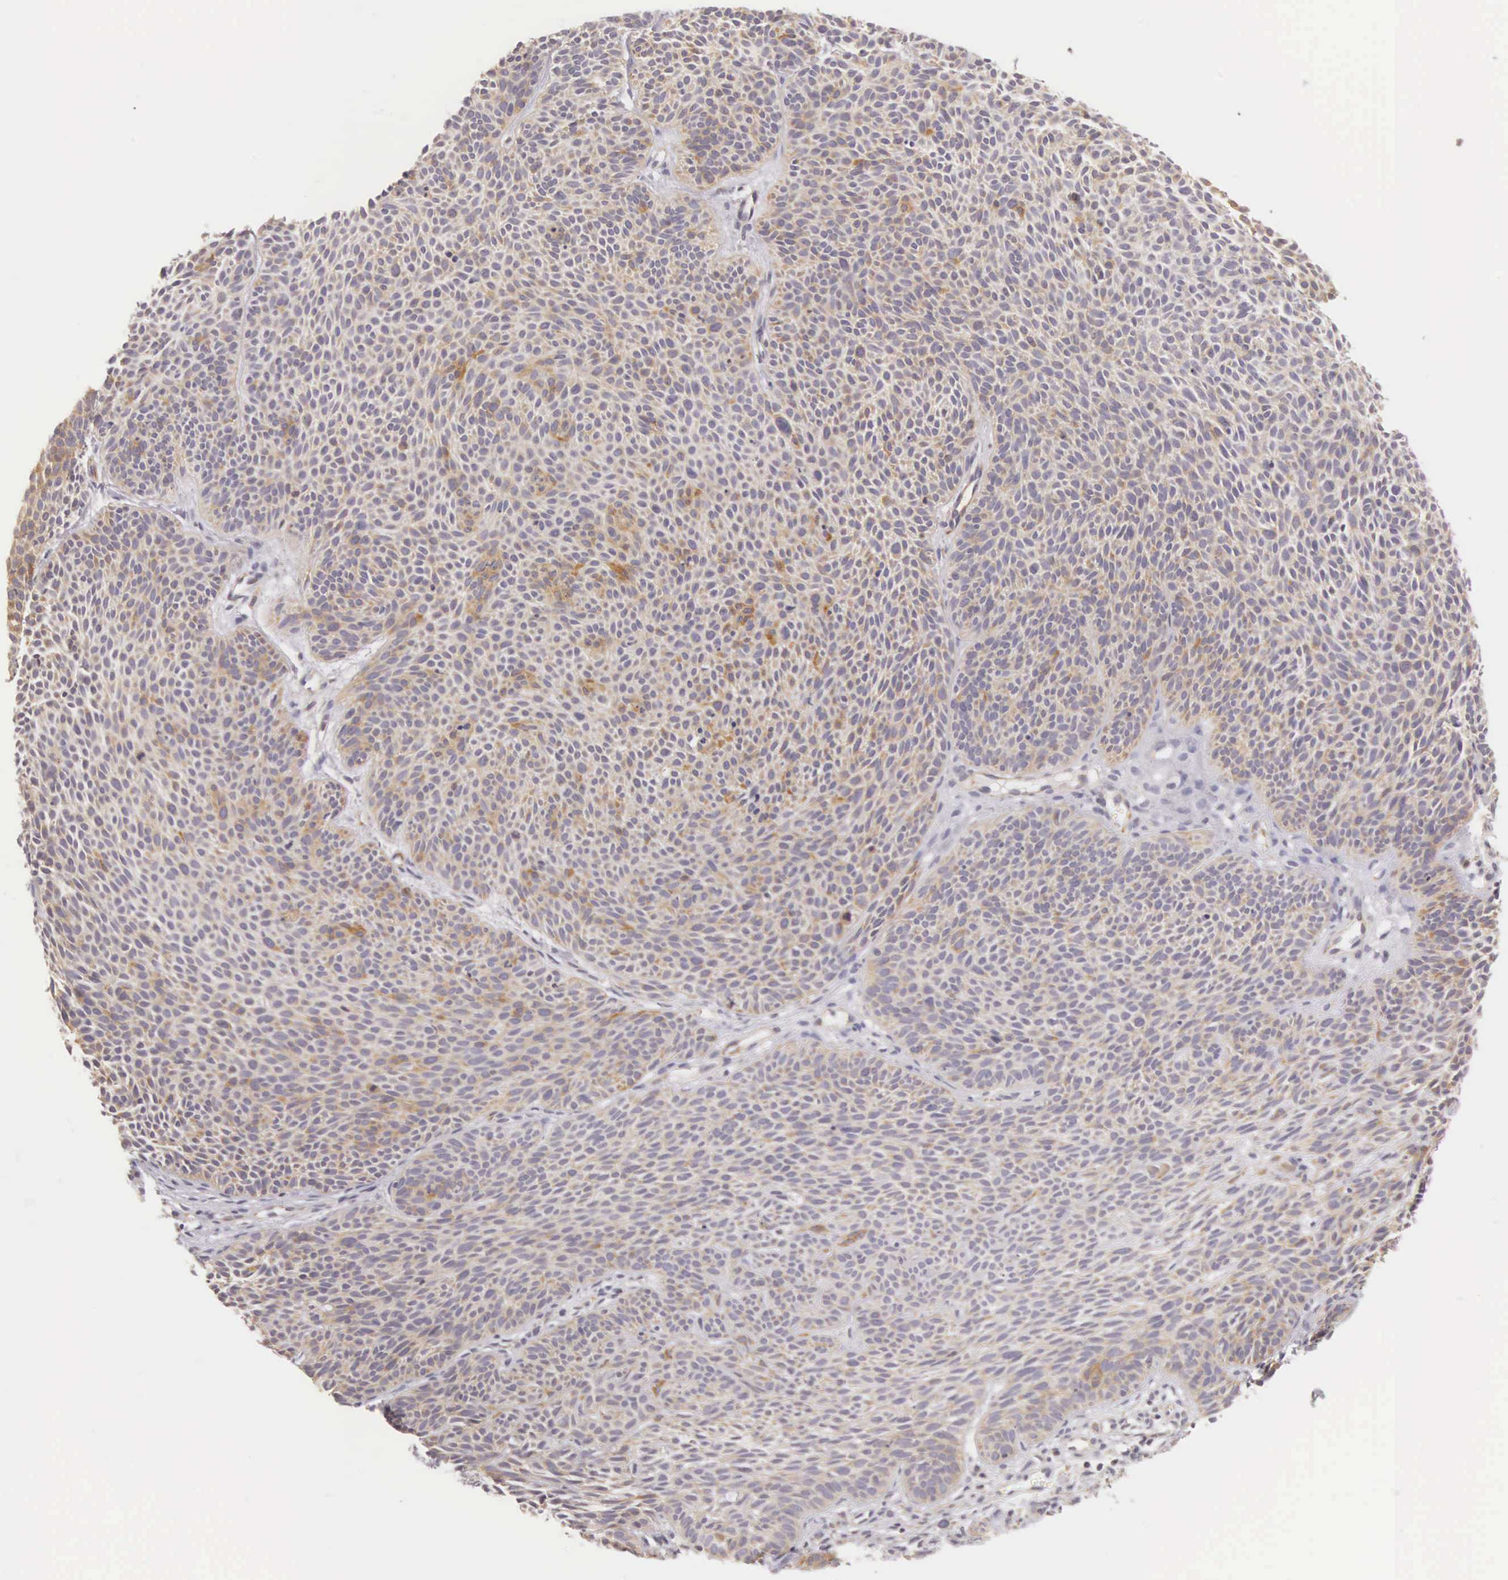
{"staining": {"intensity": "weak", "quantity": "25%-75%", "location": "cytoplasmic/membranous"}, "tissue": "skin cancer", "cell_type": "Tumor cells", "image_type": "cancer", "snomed": [{"axis": "morphology", "description": "Basal cell carcinoma"}, {"axis": "topography", "description": "Skin"}], "caption": "Immunohistochemical staining of skin cancer (basal cell carcinoma) shows low levels of weak cytoplasmic/membranous protein staining in approximately 25%-75% of tumor cells.", "gene": "OSBPL3", "patient": {"sex": "male", "age": 84}}